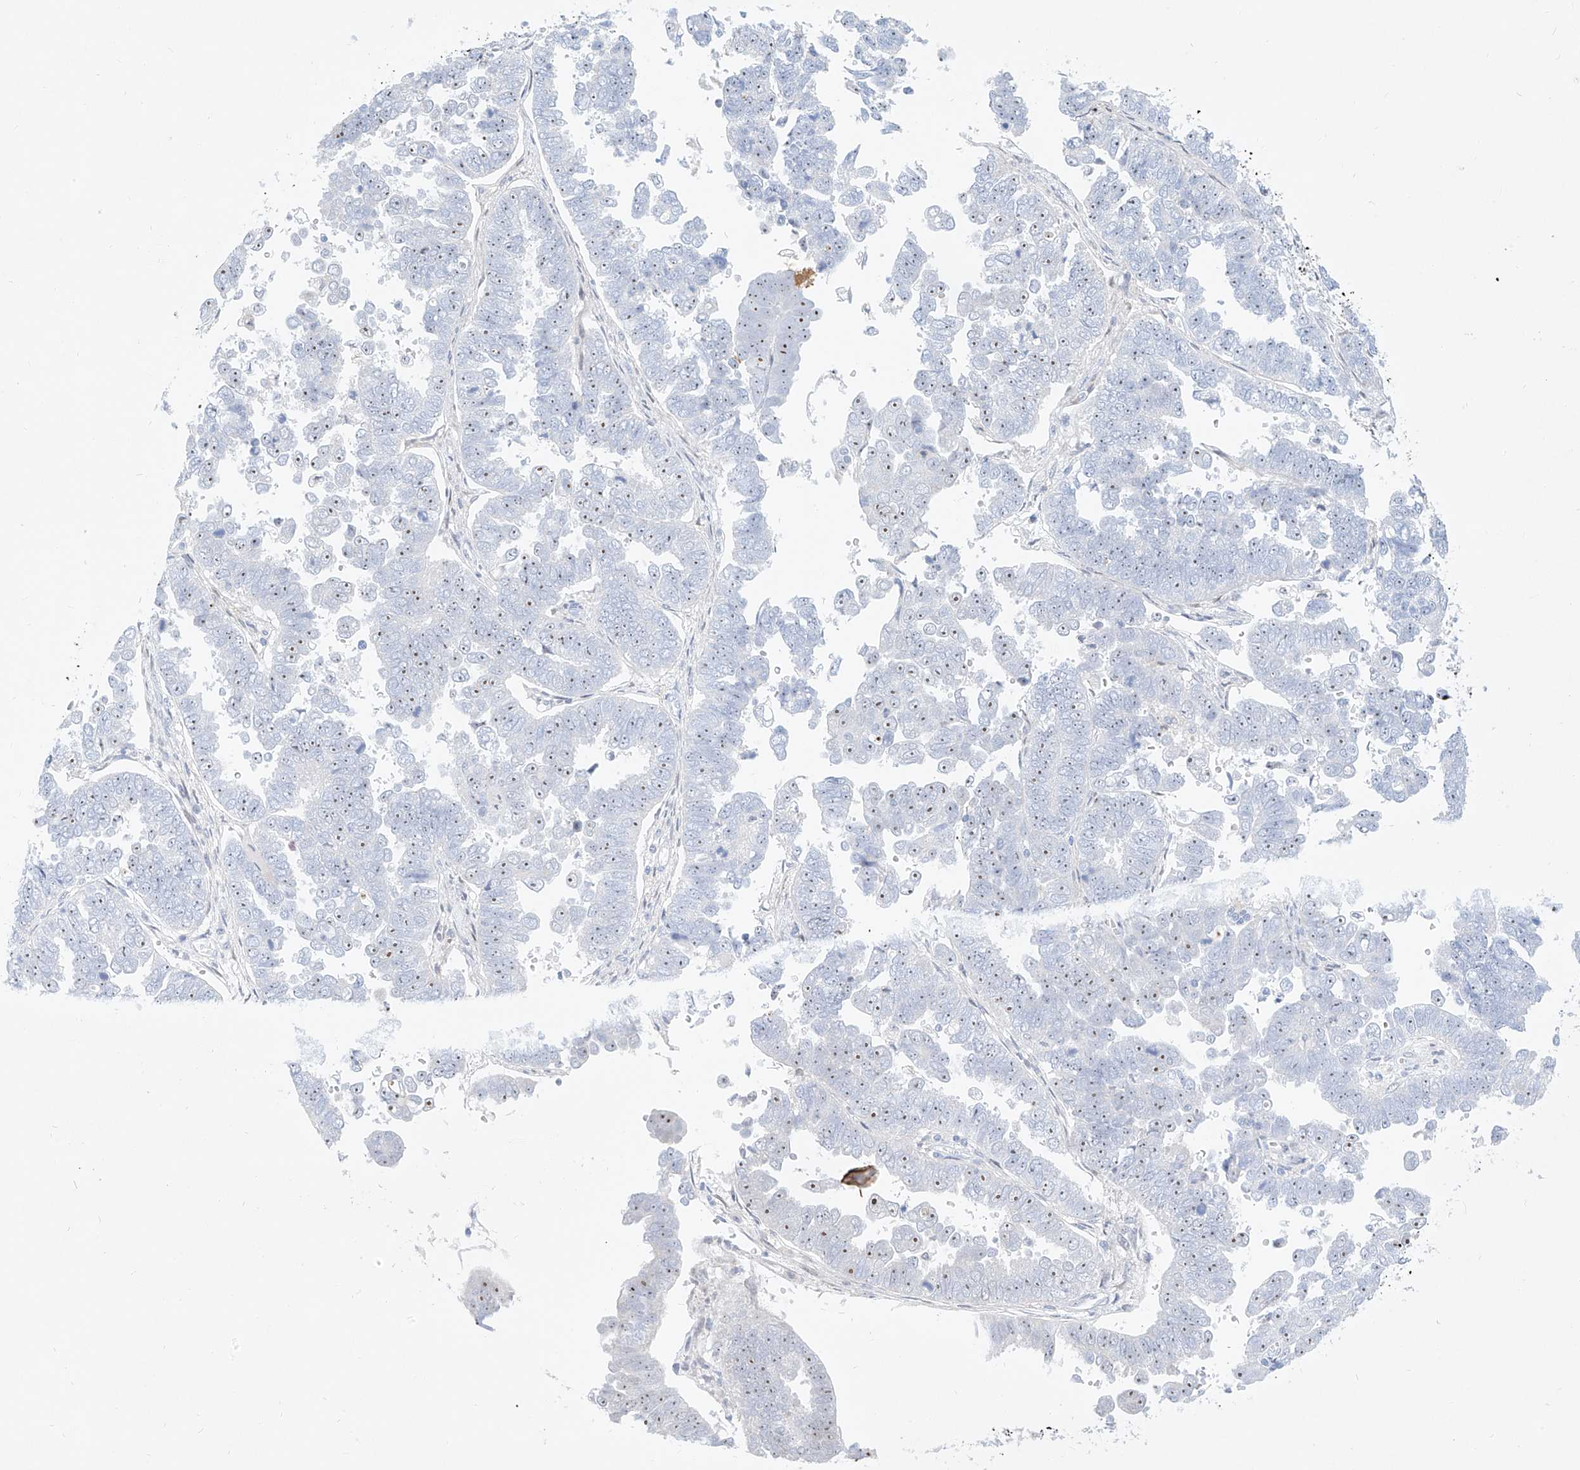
{"staining": {"intensity": "moderate", "quantity": "25%-75%", "location": "nuclear"}, "tissue": "endometrial cancer", "cell_type": "Tumor cells", "image_type": "cancer", "snomed": [{"axis": "morphology", "description": "Adenocarcinoma, NOS"}, {"axis": "topography", "description": "Endometrium"}], "caption": "A brown stain labels moderate nuclear staining of a protein in human endometrial adenocarcinoma tumor cells.", "gene": "SNU13", "patient": {"sex": "female", "age": 75}}